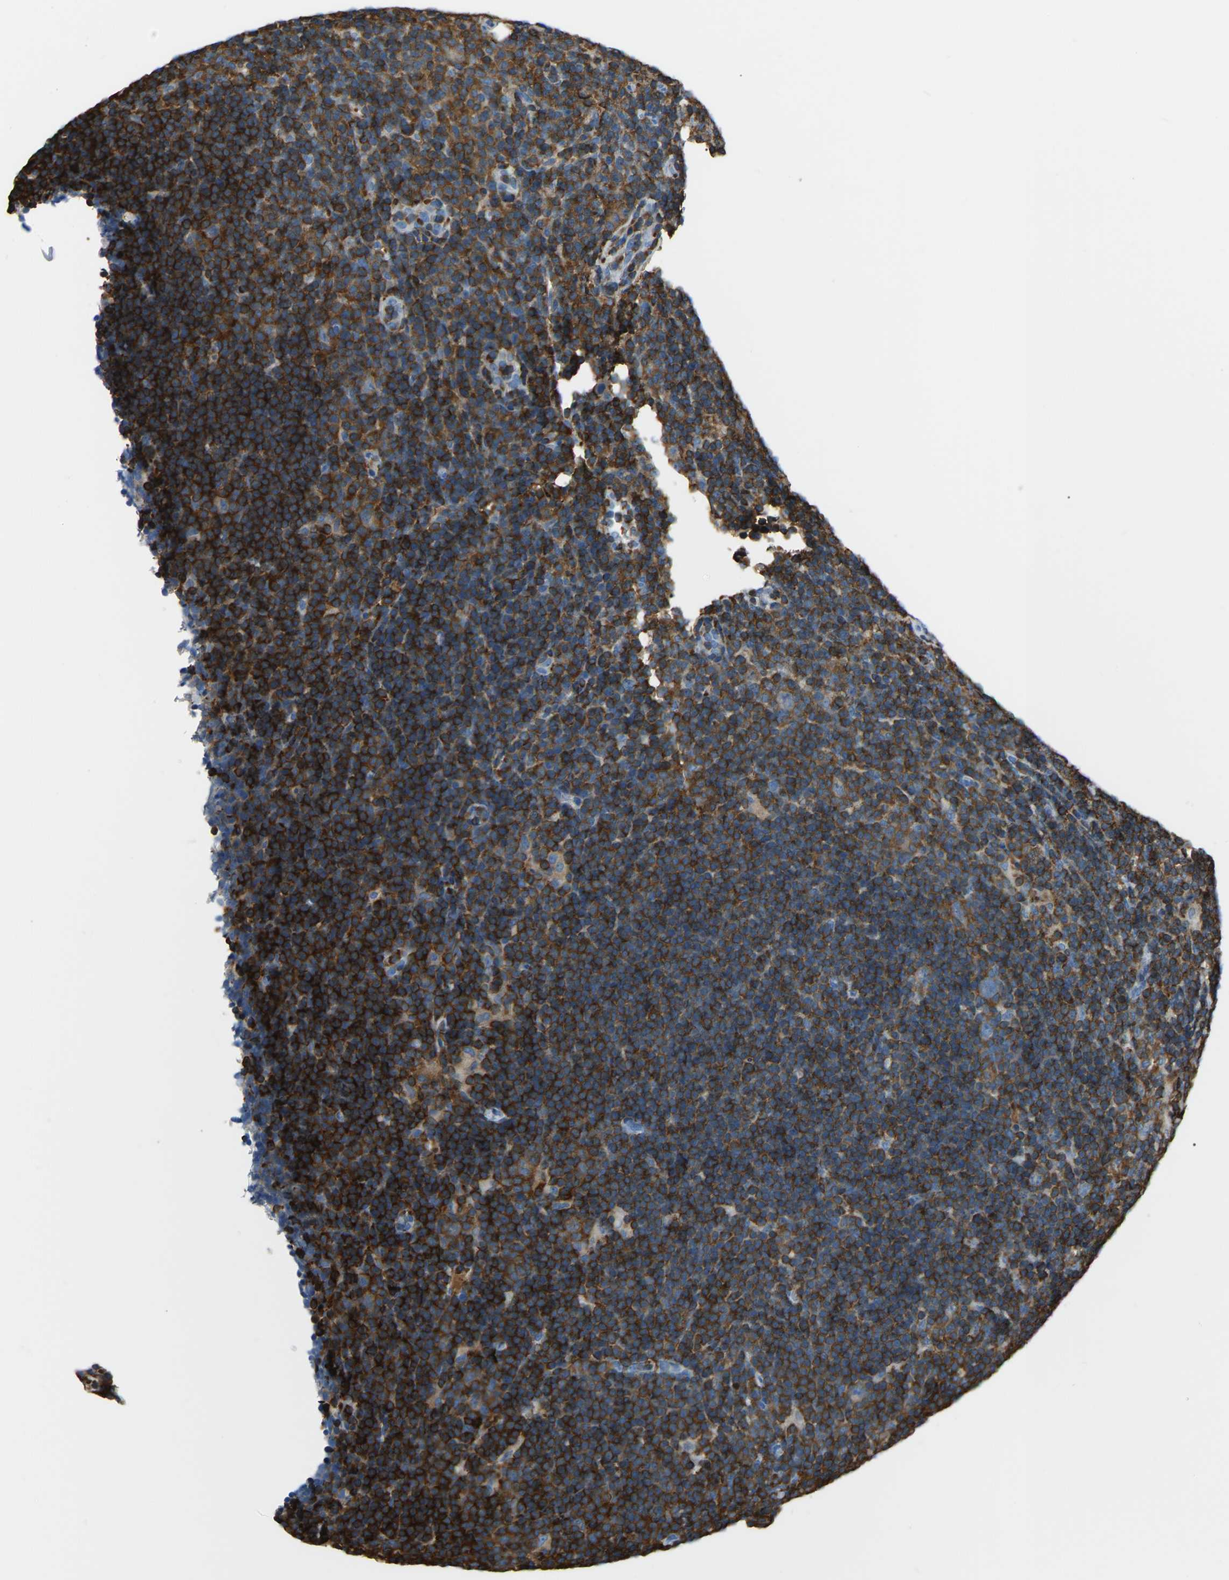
{"staining": {"intensity": "negative", "quantity": "none", "location": "none"}, "tissue": "lymphoma", "cell_type": "Tumor cells", "image_type": "cancer", "snomed": [{"axis": "morphology", "description": "Hodgkin's disease, NOS"}, {"axis": "topography", "description": "Lymph node"}], "caption": "Histopathology image shows no protein expression in tumor cells of lymphoma tissue. (DAB (3,3'-diaminobenzidine) IHC, high magnification).", "gene": "ARHGAP45", "patient": {"sex": "female", "age": 57}}